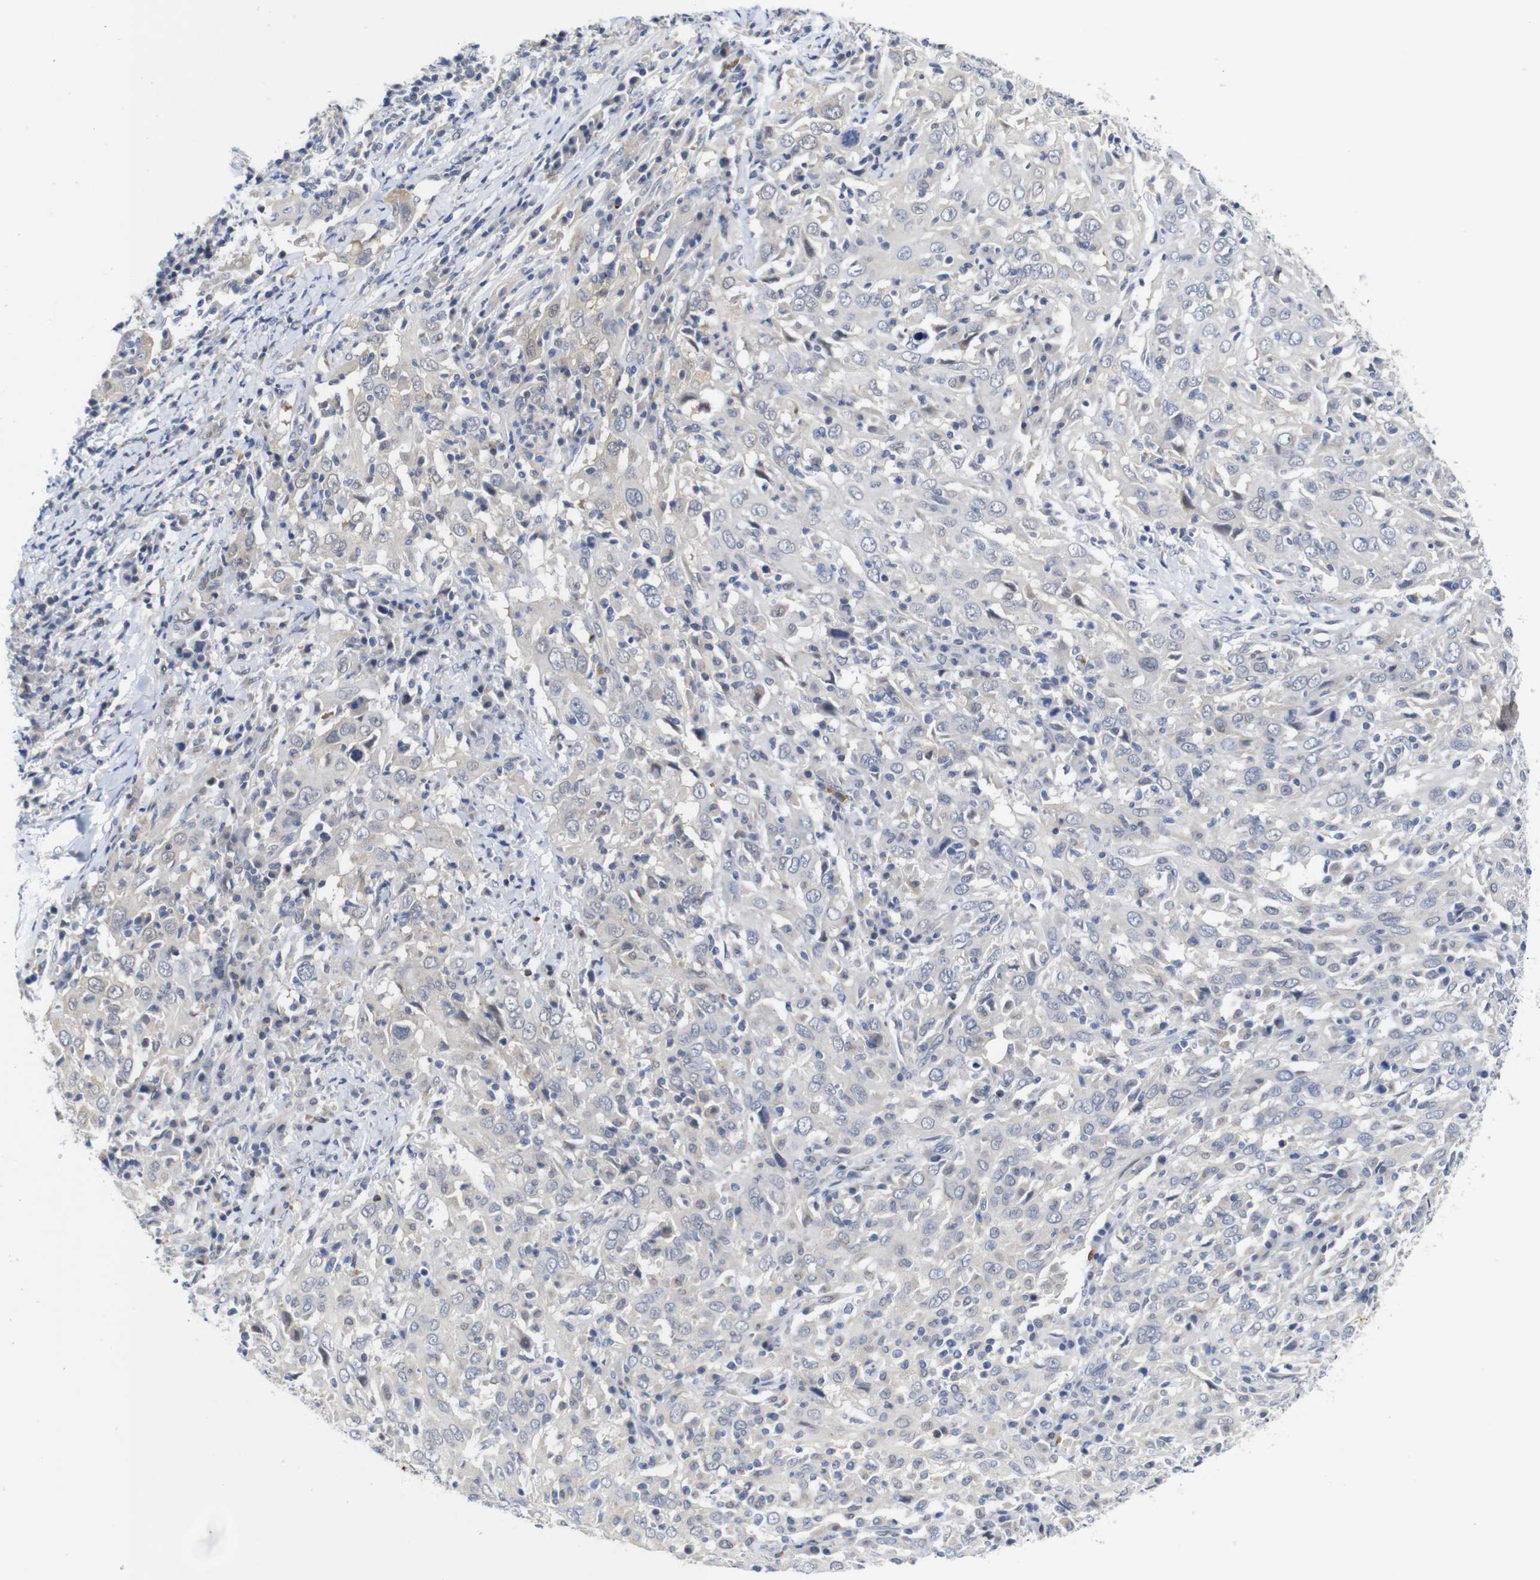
{"staining": {"intensity": "negative", "quantity": "none", "location": "none"}, "tissue": "cervical cancer", "cell_type": "Tumor cells", "image_type": "cancer", "snomed": [{"axis": "morphology", "description": "Squamous cell carcinoma, NOS"}, {"axis": "topography", "description": "Cervix"}], "caption": "This is a histopathology image of IHC staining of cervical cancer (squamous cell carcinoma), which shows no positivity in tumor cells. (Brightfield microscopy of DAB (3,3'-diaminobenzidine) IHC at high magnification).", "gene": "FURIN", "patient": {"sex": "female", "age": 46}}